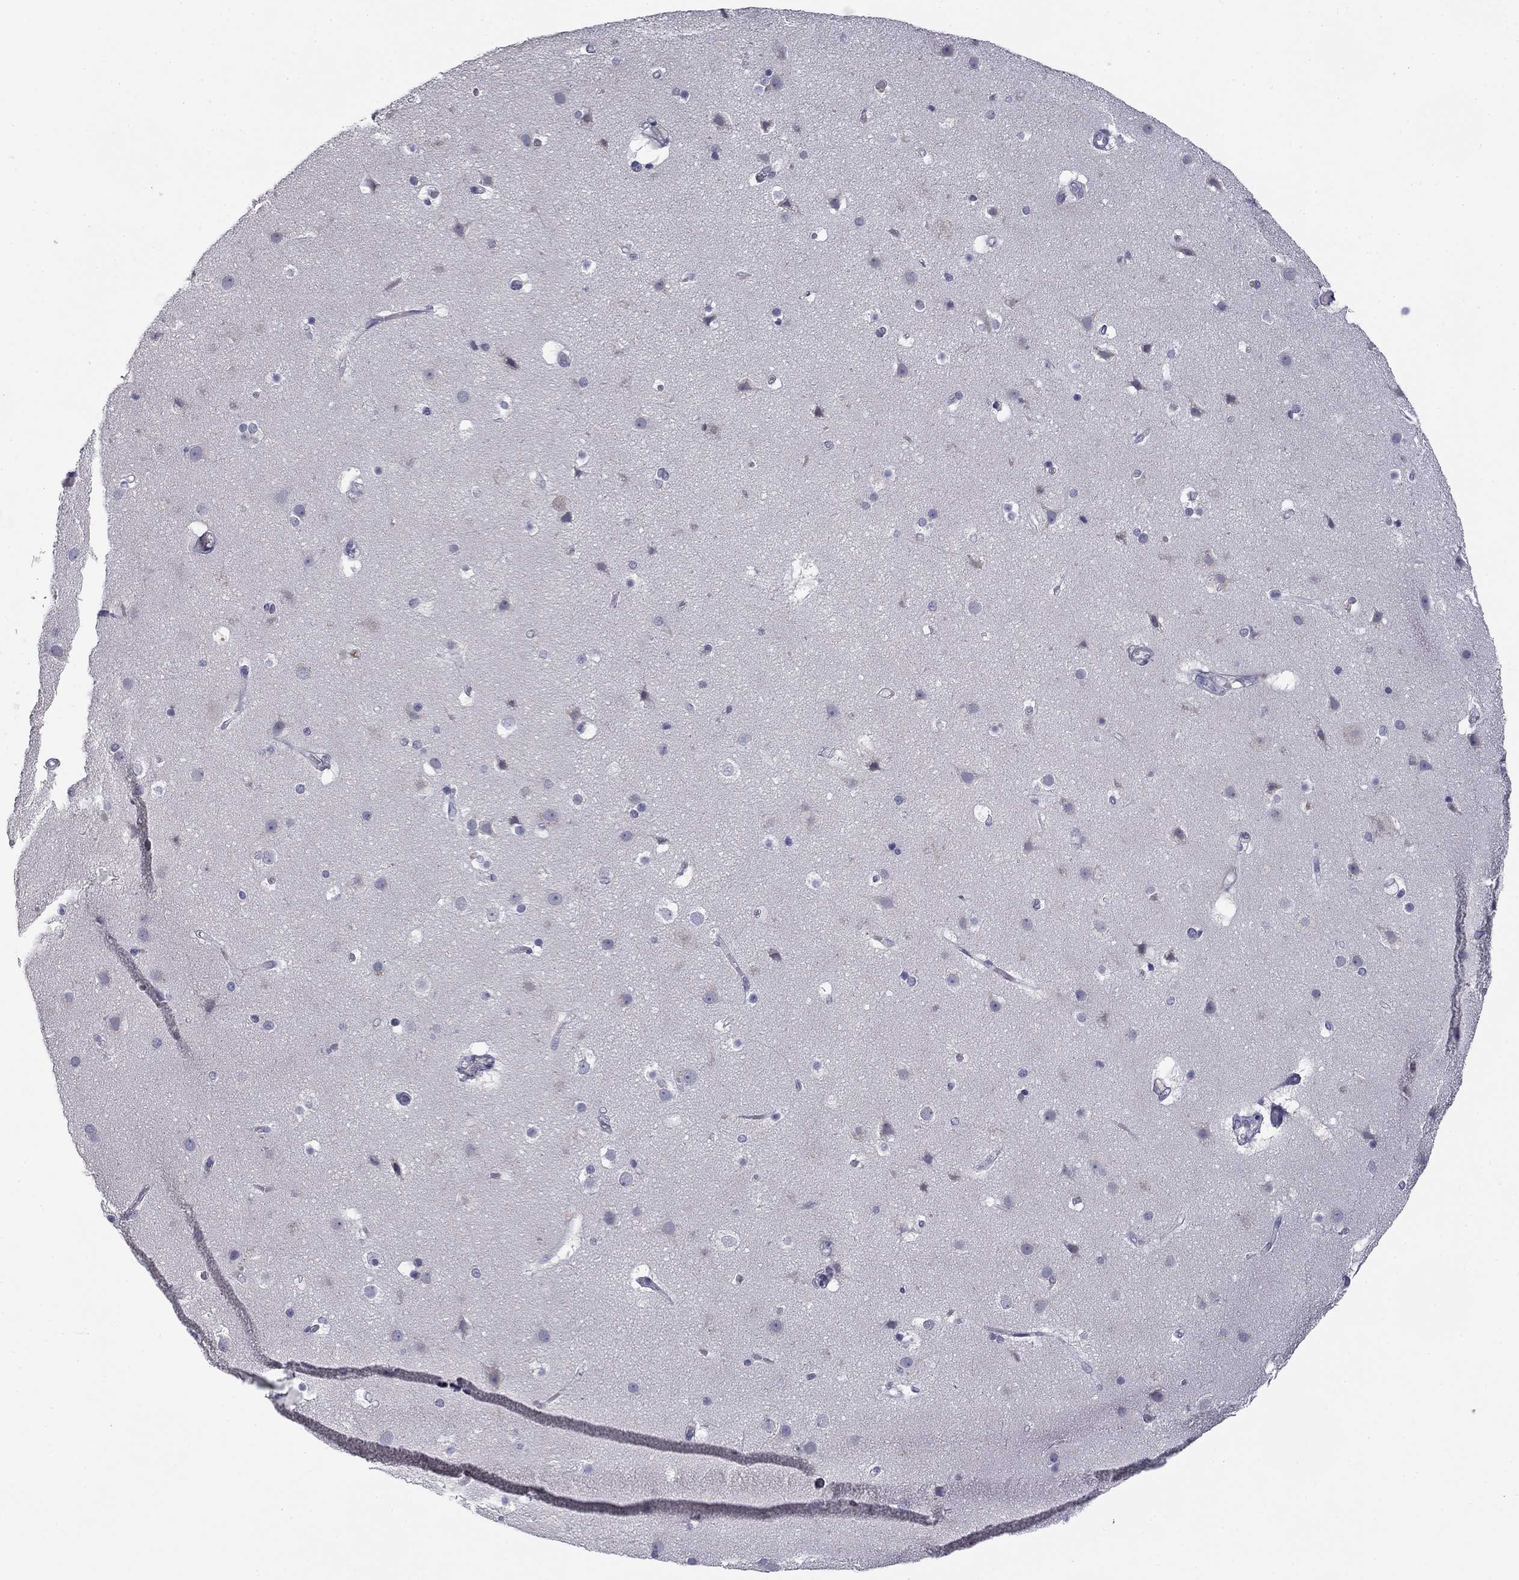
{"staining": {"intensity": "negative", "quantity": "none", "location": "none"}, "tissue": "cerebral cortex", "cell_type": "Endothelial cells", "image_type": "normal", "snomed": [{"axis": "morphology", "description": "Normal tissue, NOS"}, {"axis": "topography", "description": "Cerebral cortex"}], "caption": "IHC micrograph of benign cerebral cortex: cerebral cortex stained with DAB (3,3'-diaminobenzidine) displays no significant protein positivity in endothelial cells. Brightfield microscopy of immunohistochemistry stained with DAB (brown) and hematoxylin (blue), captured at high magnification.", "gene": "TRAT1", "patient": {"sex": "female", "age": 52}}